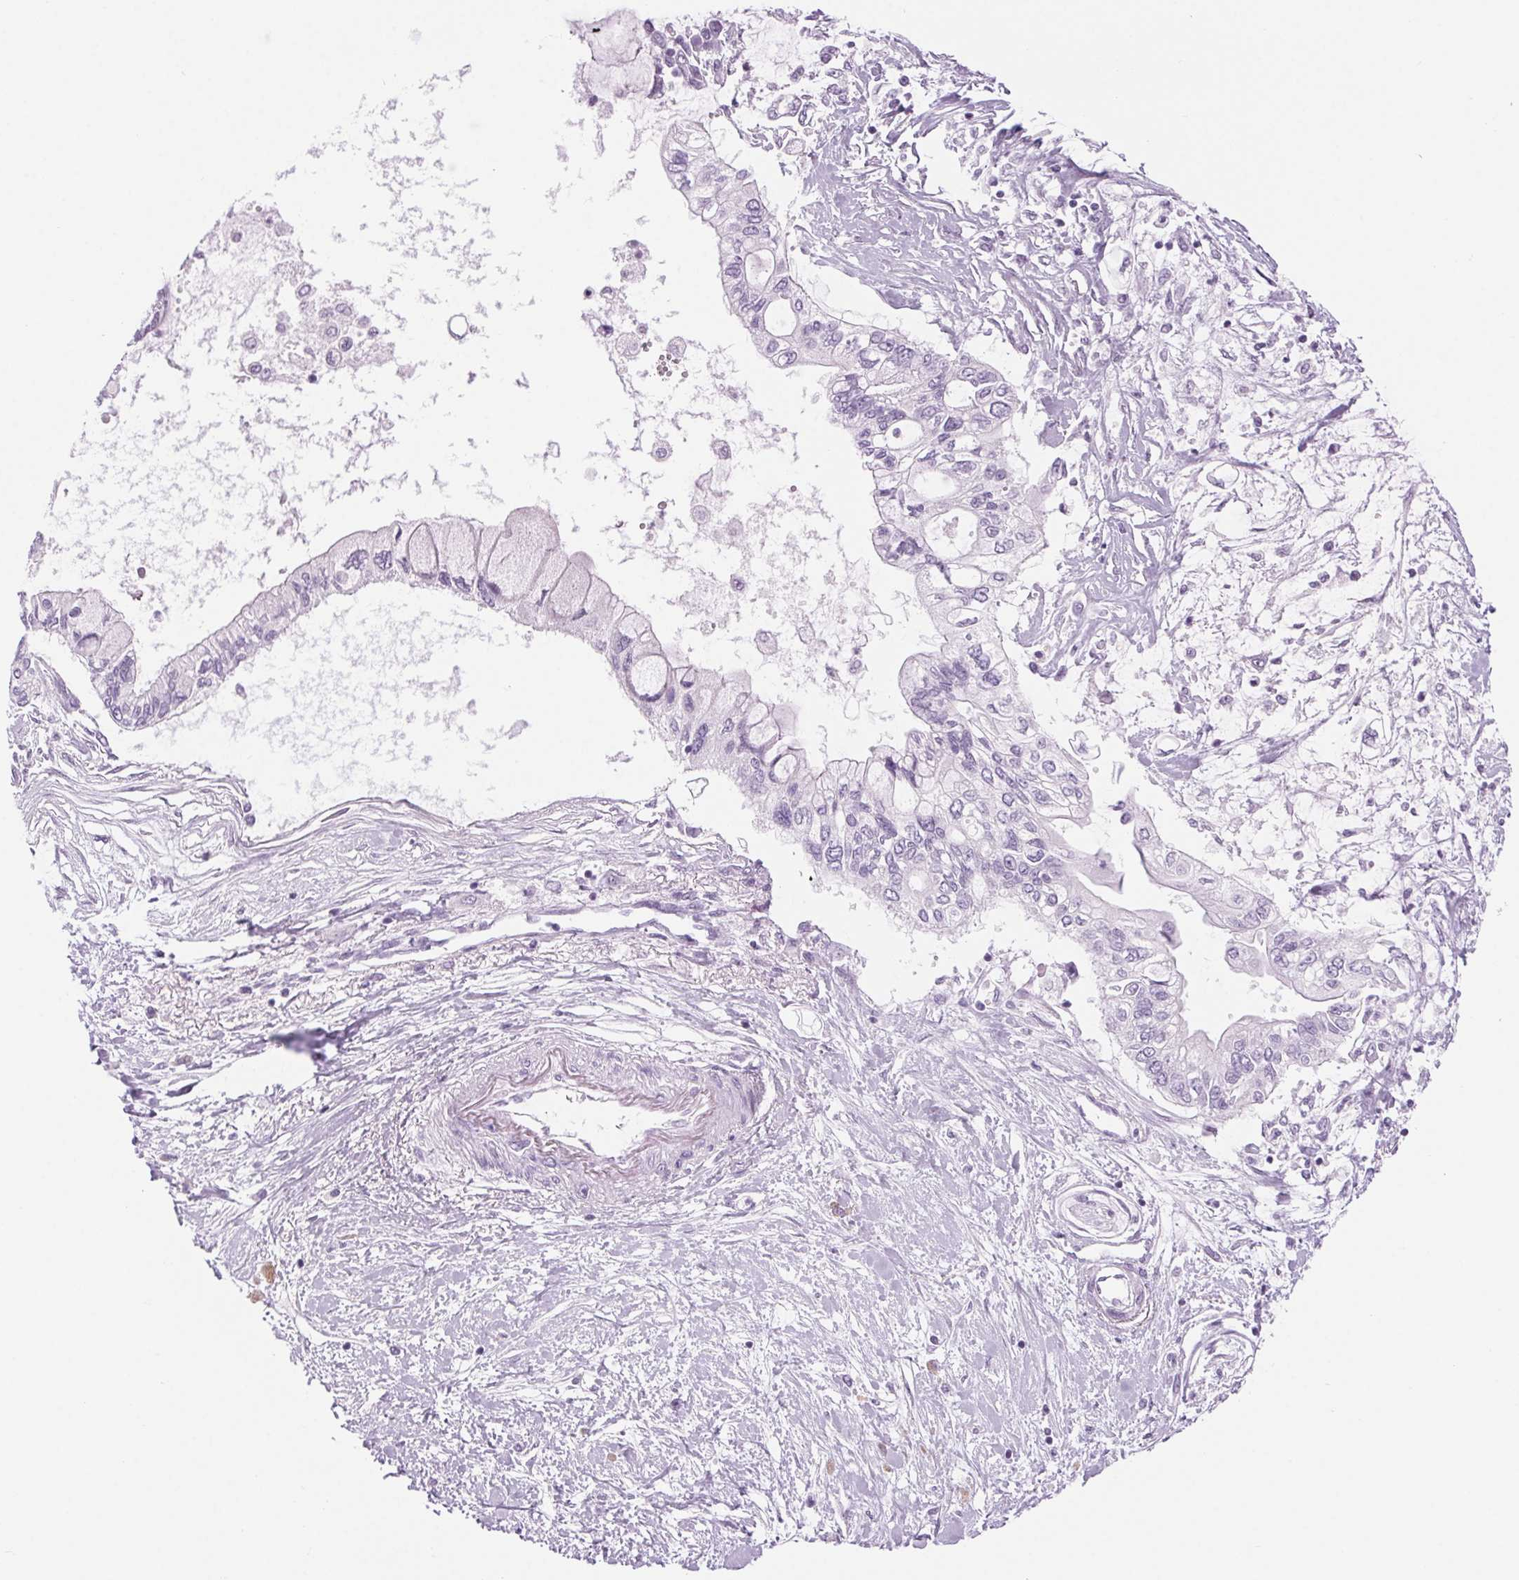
{"staining": {"intensity": "negative", "quantity": "none", "location": "none"}, "tissue": "pancreatic cancer", "cell_type": "Tumor cells", "image_type": "cancer", "snomed": [{"axis": "morphology", "description": "Adenocarcinoma, NOS"}, {"axis": "topography", "description": "Pancreas"}], "caption": "The photomicrograph displays no staining of tumor cells in pancreatic cancer (adenocarcinoma).", "gene": "LRP2", "patient": {"sex": "female", "age": 77}}